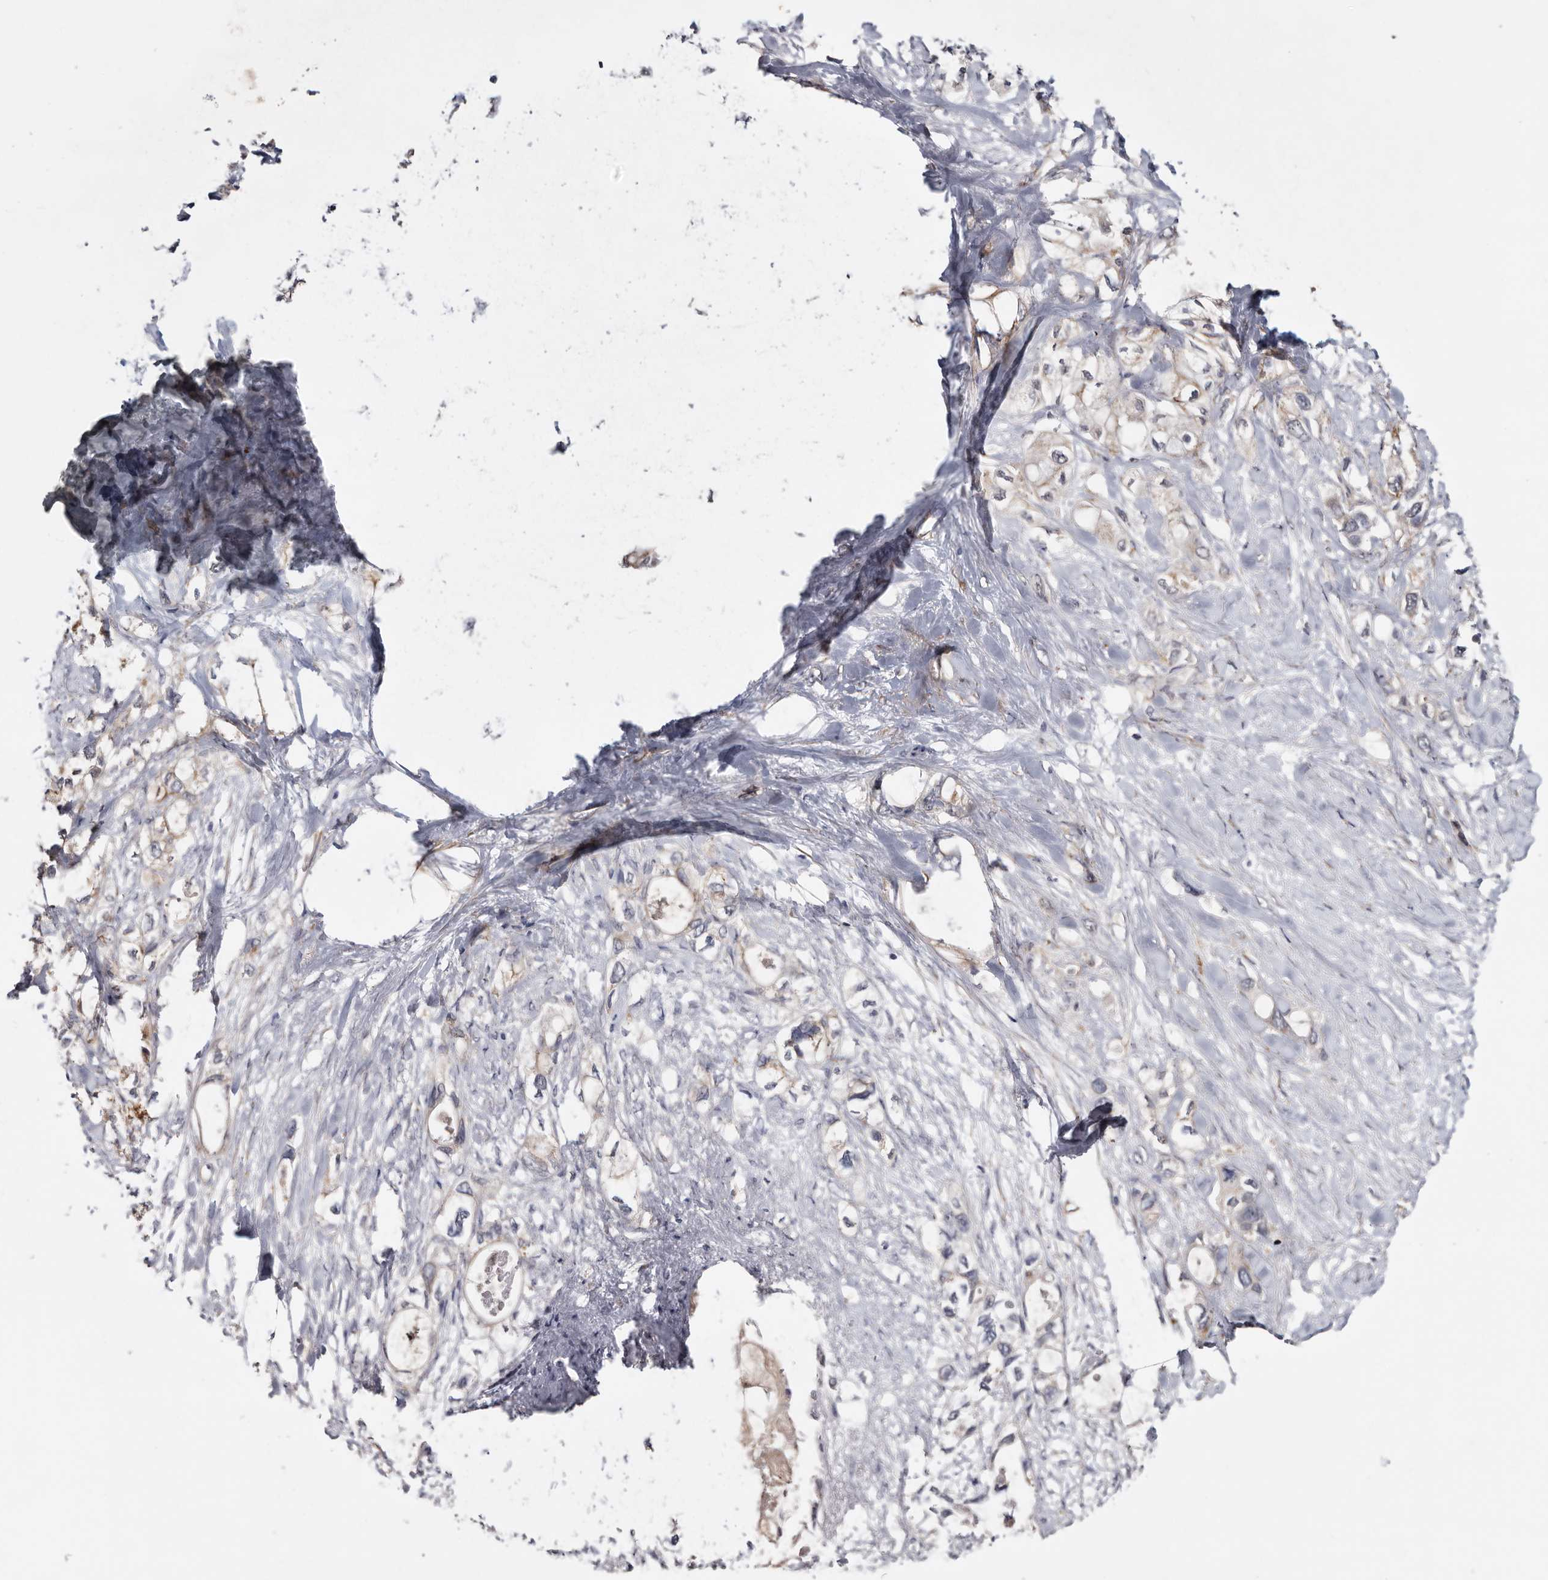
{"staining": {"intensity": "weak", "quantity": "<25%", "location": "cytoplasmic/membranous"}, "tissue": "pancreatic cancer", "cell_type": "Tumor cells", "image_type": "cancer", "snomed": [{"axis": "morphology", "description": "Adenocarcinoma, NOS"}, {"axis": "topography", "description": "Pancreas"}], "caption": "There is no significant staining in tumor cells of pancreatic cancer (adenocarcinoma).", "gene": "ARMCX2", "patient": {"sex": "female", "age": 56}}